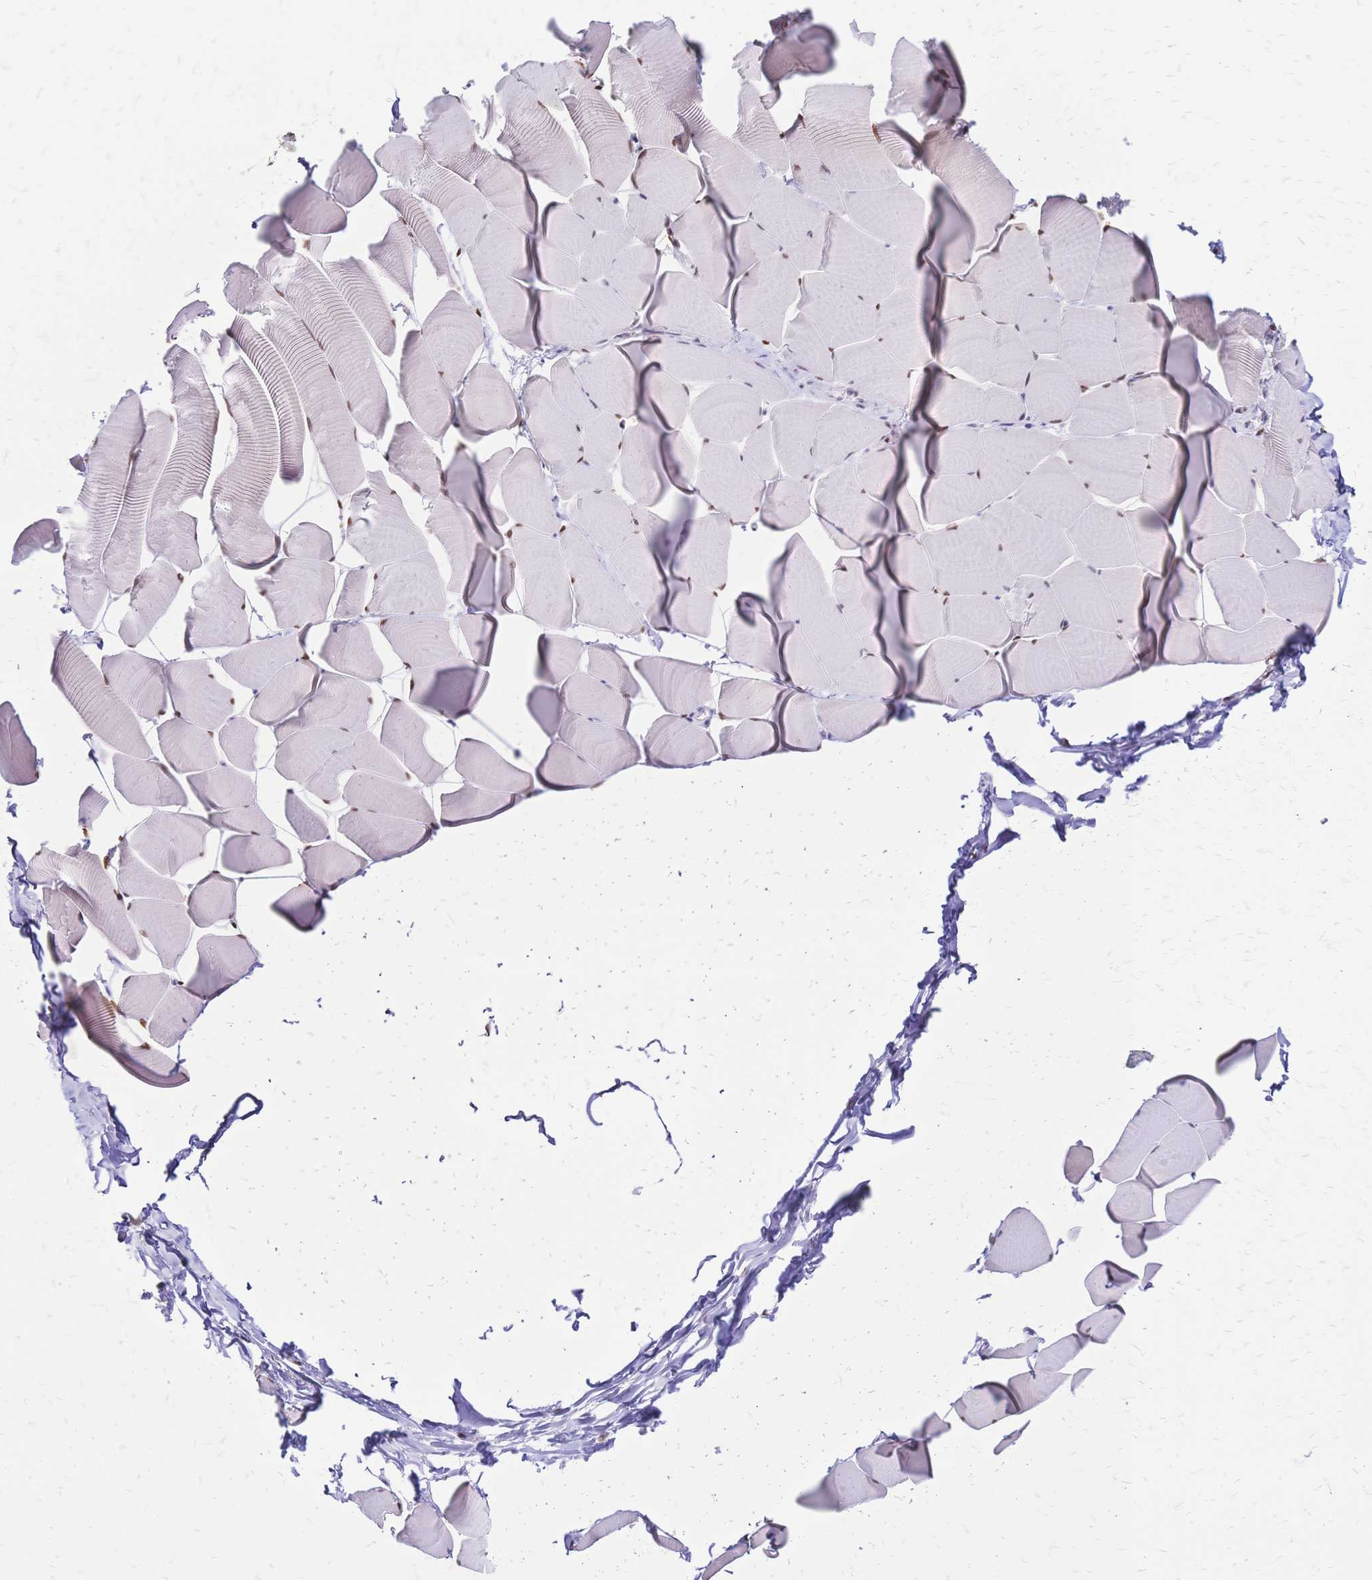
{"staining": {"intensity": "moderate", "quantity": ">75%", "location": "nuclear"}, "tissue": "skeletal muscle", "cell_type": "Myocytes", "image_type": "normal", "snomed": [{"axis": "morphology", "description": "Normal tissue, NOS"}, {"axis": "topography", "description": "Skeletal muscle"}], "caption": "Immunohistochemical staining of unremarkable human skeletal muscle reveals medium levels of moderate nuclear expression in approximately >75% of myocytes. Using DAB (brown) and hematoxylin (blue) stains, captured at high magnification using brightfield microscopy.", "gene": "NFIC", "patient": {"sex": "male", "age": 25}}